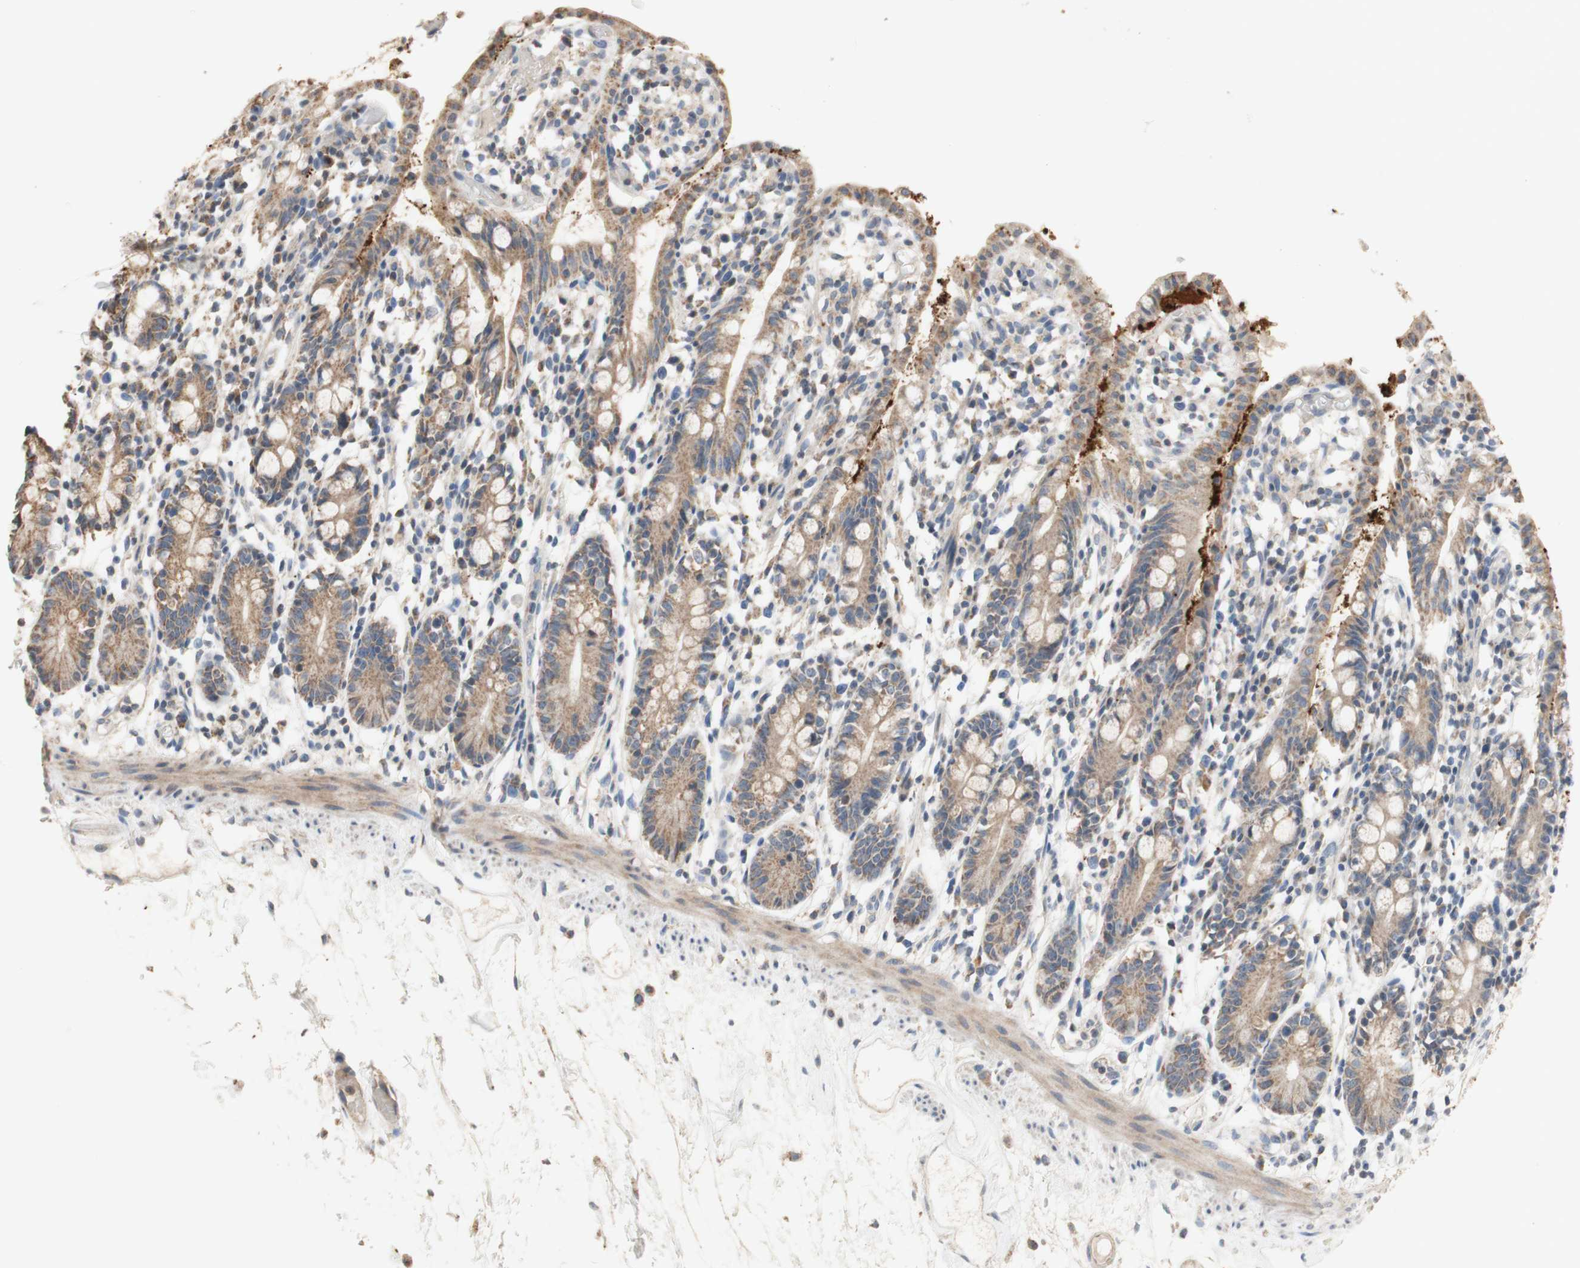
{"staining": {"intensity": "weak", "quantity": ">75%", "location": "cytoplasmic/membranous"}, "tissue": "small intestine", "cell_type": "Glandular cells", "image_type": "normal", "snomed": [{"axis": "morphology", "description": "Normal tissue, NOS"}, {"axis": "morphology", "description": "Cystadenocarcinoma, serous, Metastatic site"}, {"axis": "topography", "description": "Small intestine"}], "caption": "Normal small intestine was stained to show a protein in brown. There is low levels of weak cytoplasmic/membranous expression in about >75% of glandular cells. (Brightfield microscopy of DAB IHC at high magnification).", "gene": "PTGIS", "patient": {"sex": "female", "age": 61}}